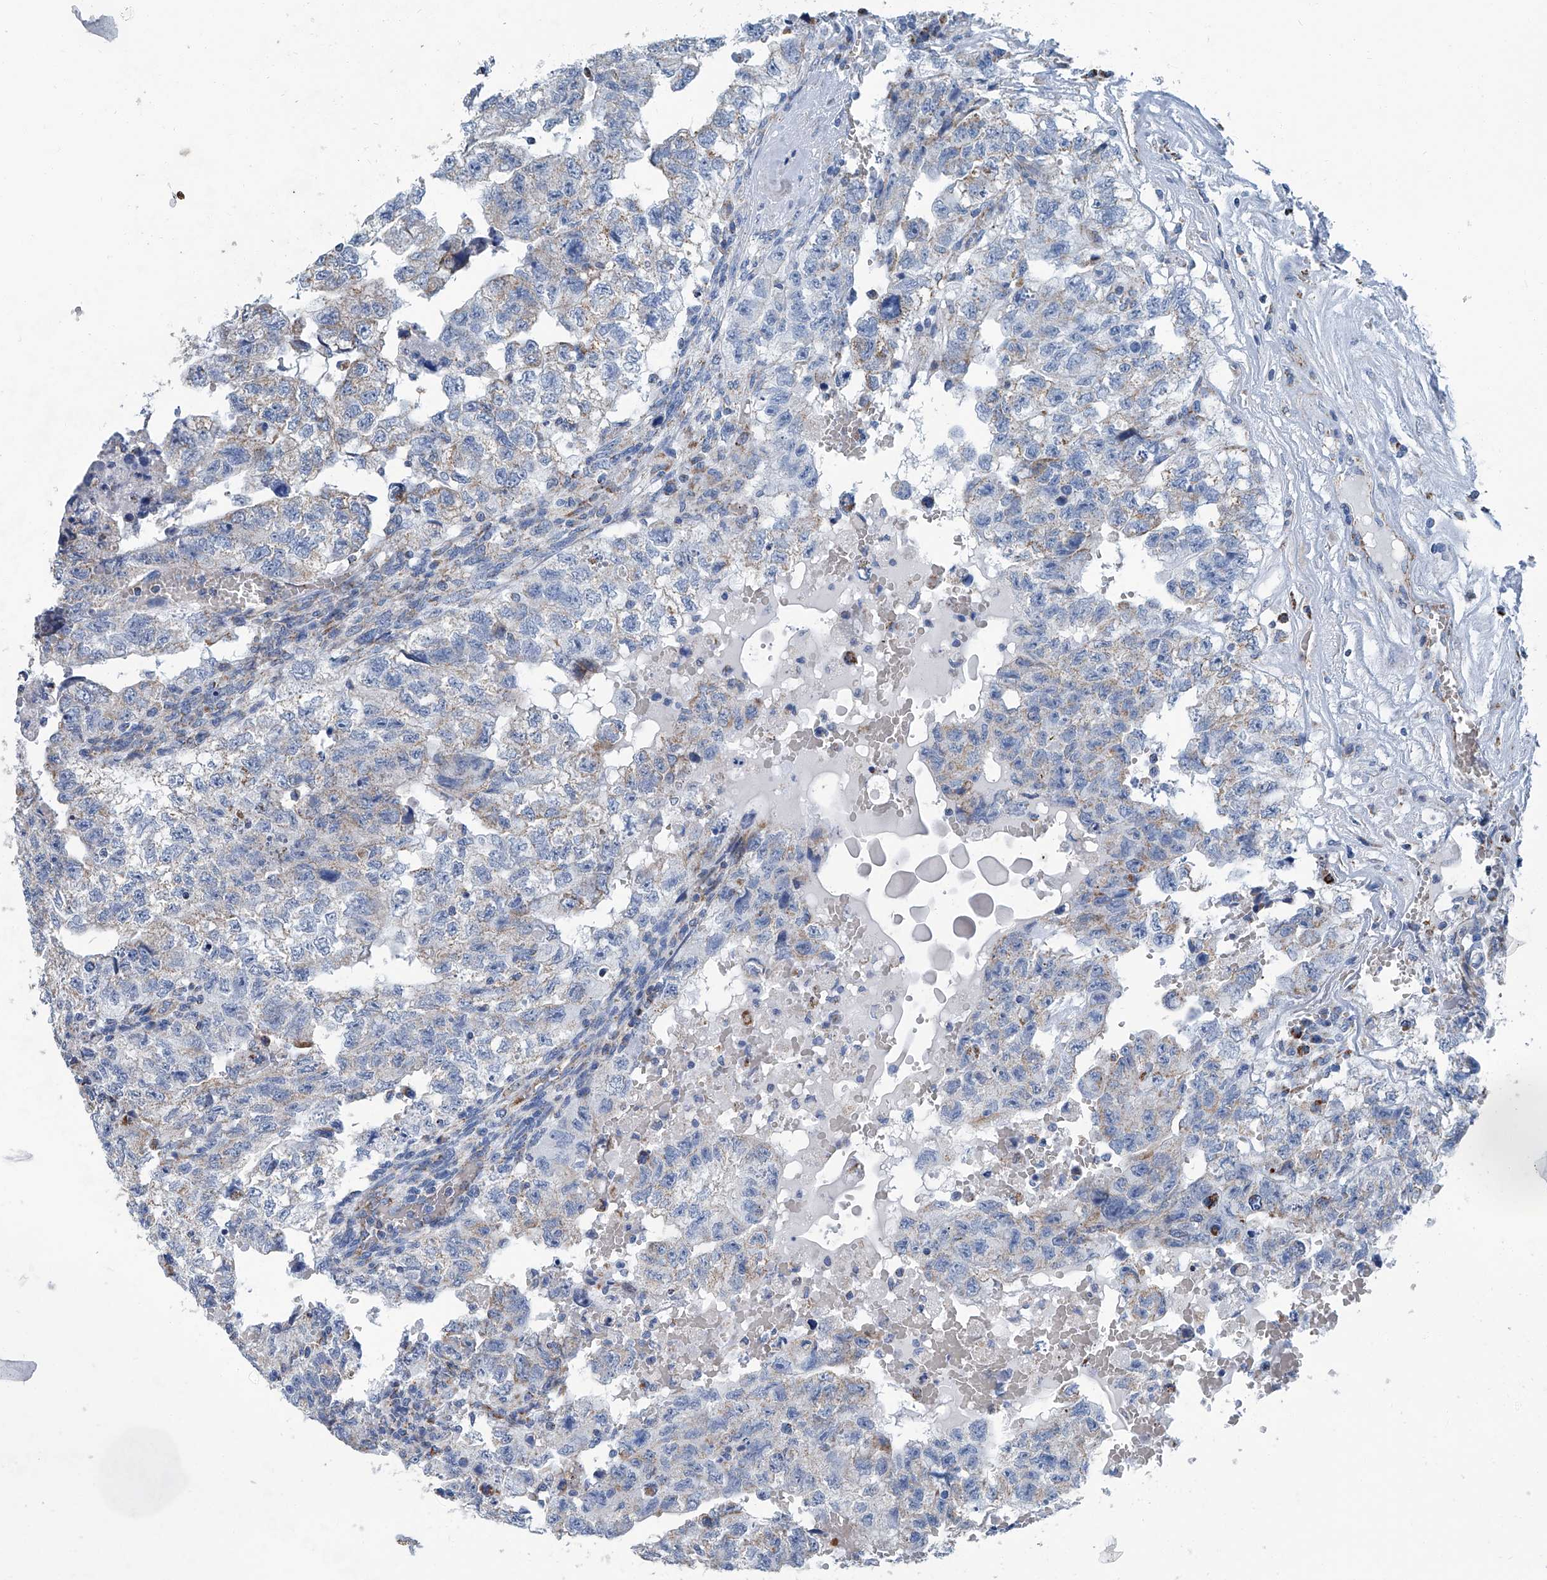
{"staining": {"intensity": "negative", "quantity": "none", "location": "none"}, "tissue": "testis cancer", "cell_type": "Tumor cells", "image_type": "cancer", "snomed": [{"axis": "morphology", "description": "Carcinoma, Embryonal, NOS"}, {"axis": "topography", "description": "Testis"}], "caption": "Tumor cells show no significant positivity in testis cancer.", "gene": "MT-ND1", "patient": {"sex": "male", "age": 36}}